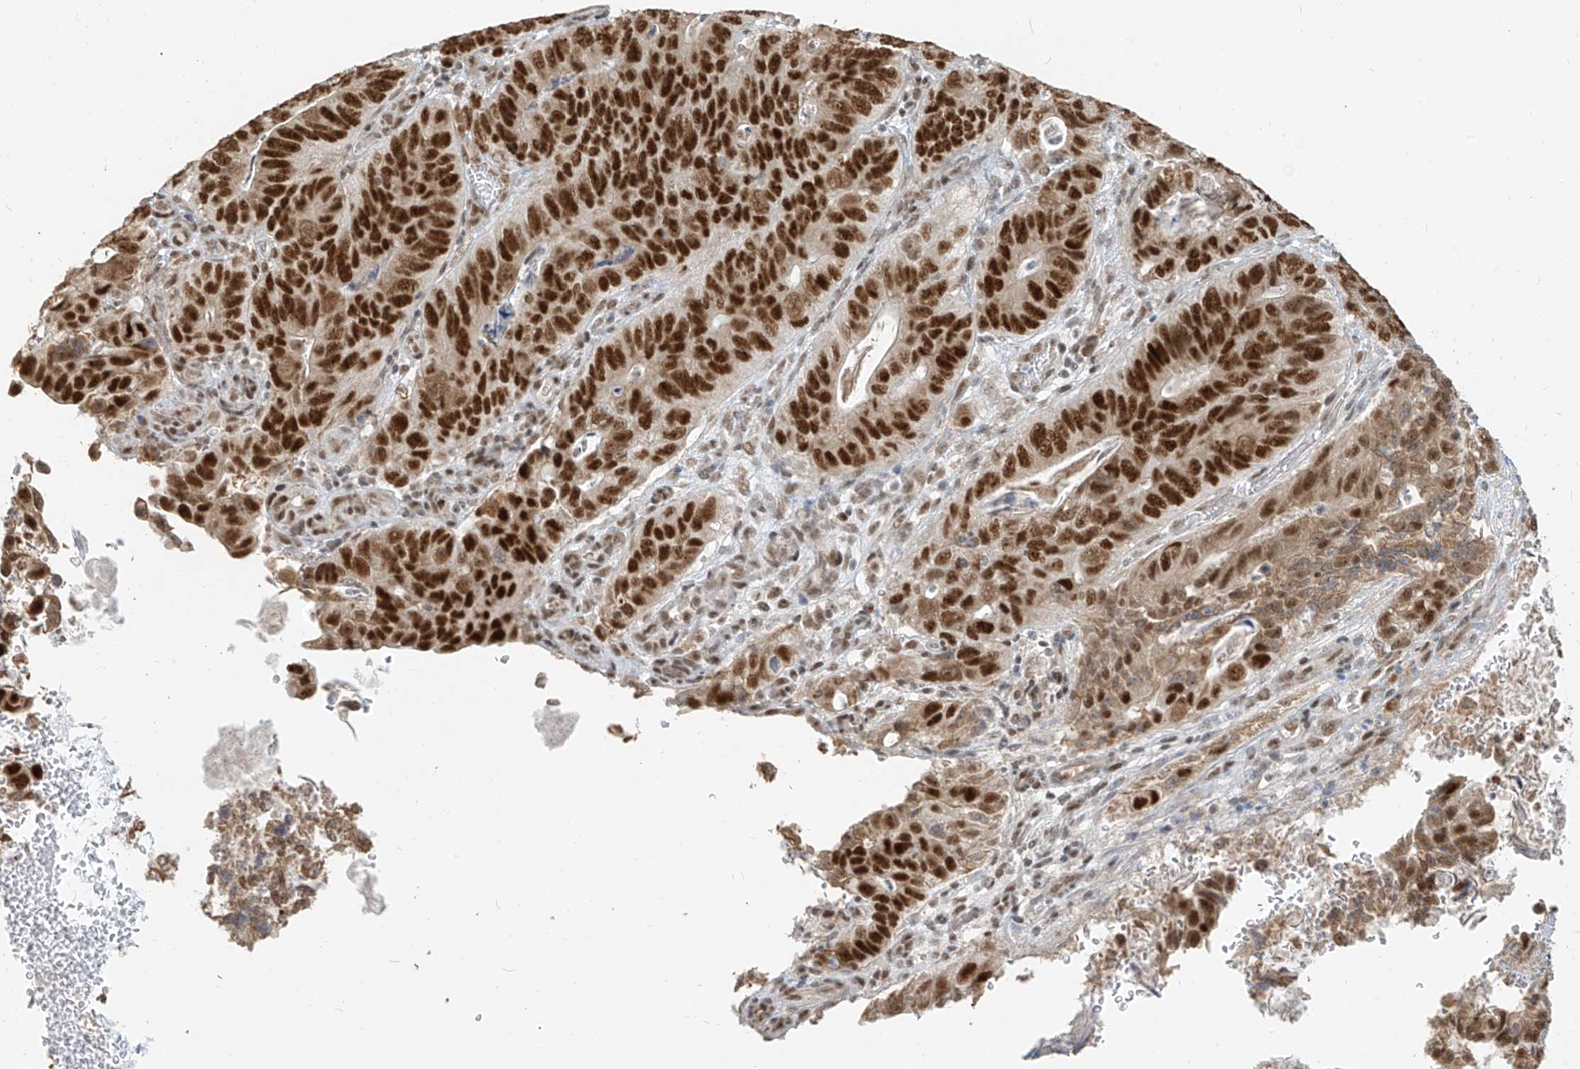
{"staining": {"intensity": "strong", "quantity": ">75%", "location": "nuclear"}, "tissue": "stomach cancer", "cell_type": "Tumor cells", "image_type": "cancer", "snomed": [{"axis": "morphology", "description": "Normal tissue, NOS"}, {"axis": "morphology", "description": "Adenocarcinoma, NOS"}, {"axis": "topography", "description": "Stomach"}], "caption": "Immunohistochemical staining of adenocarcinoma (stomach) reveals strong nuclear protein staining in approximately >75% of tumor cells.", "gene": "ZMYM2", "patient": {"sex": "female", "age": 89}}